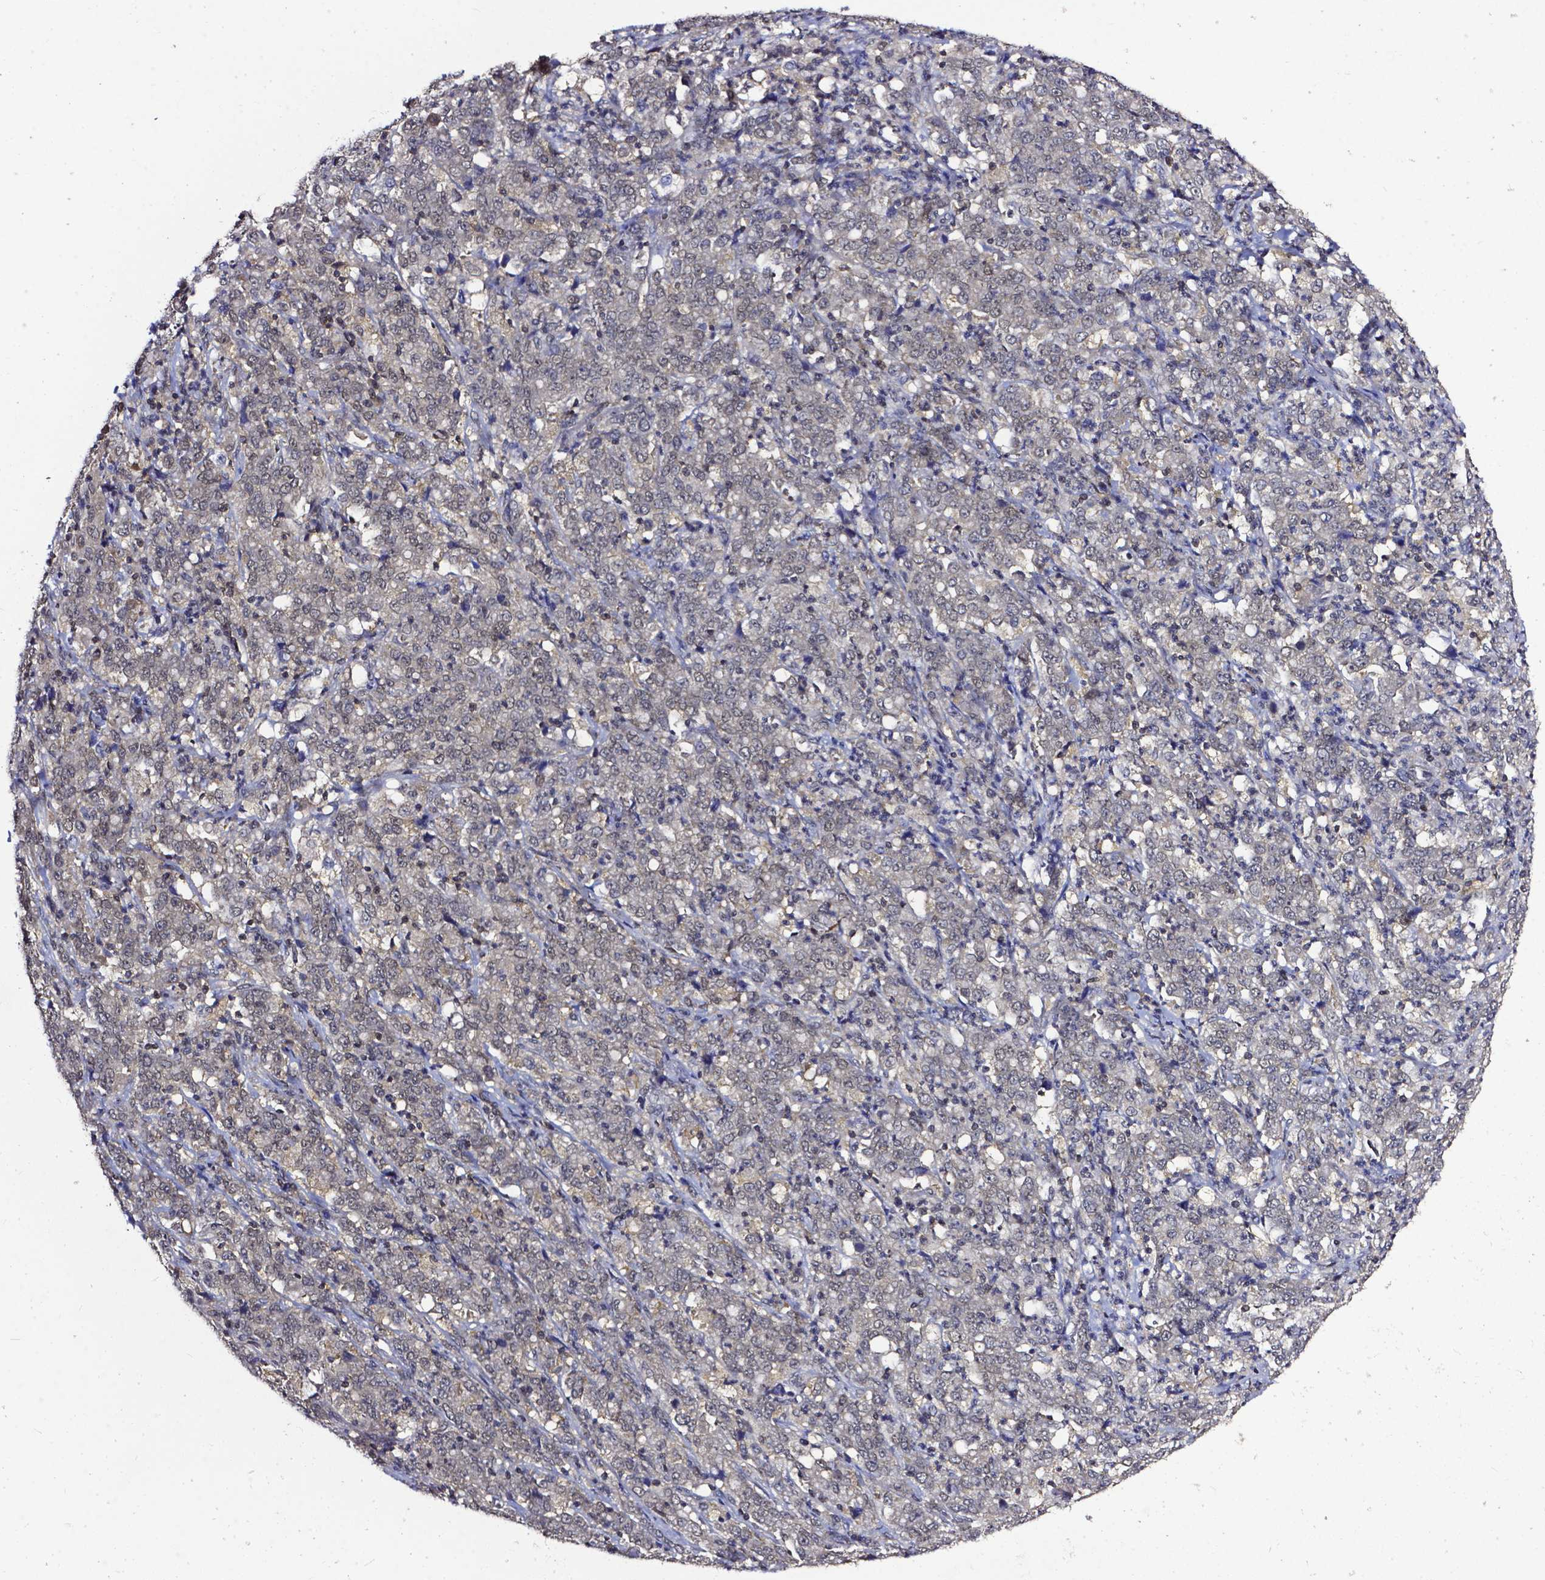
{"staining": {"intensity": "weak", "quantity": "<25%", "location": "cytoplasmic/membranous"}, "tissue": "stomach cancer", "cell_type": "Tumor cells", "image_type": "cancer", "snomed": [{"axis": "morphology", "description": "Adenocarcinoma, NOS"}, {"axis": "topography", "description": "Stomach, lower"}], "caption": "A high-resolution photomicrograph shows immunohistochemistry (IHC) staining of stomach cancer, which displays no significant expression in tumor cells.", "gene": "OTUB1", "patient": {"sex": "female", "age": 71}}